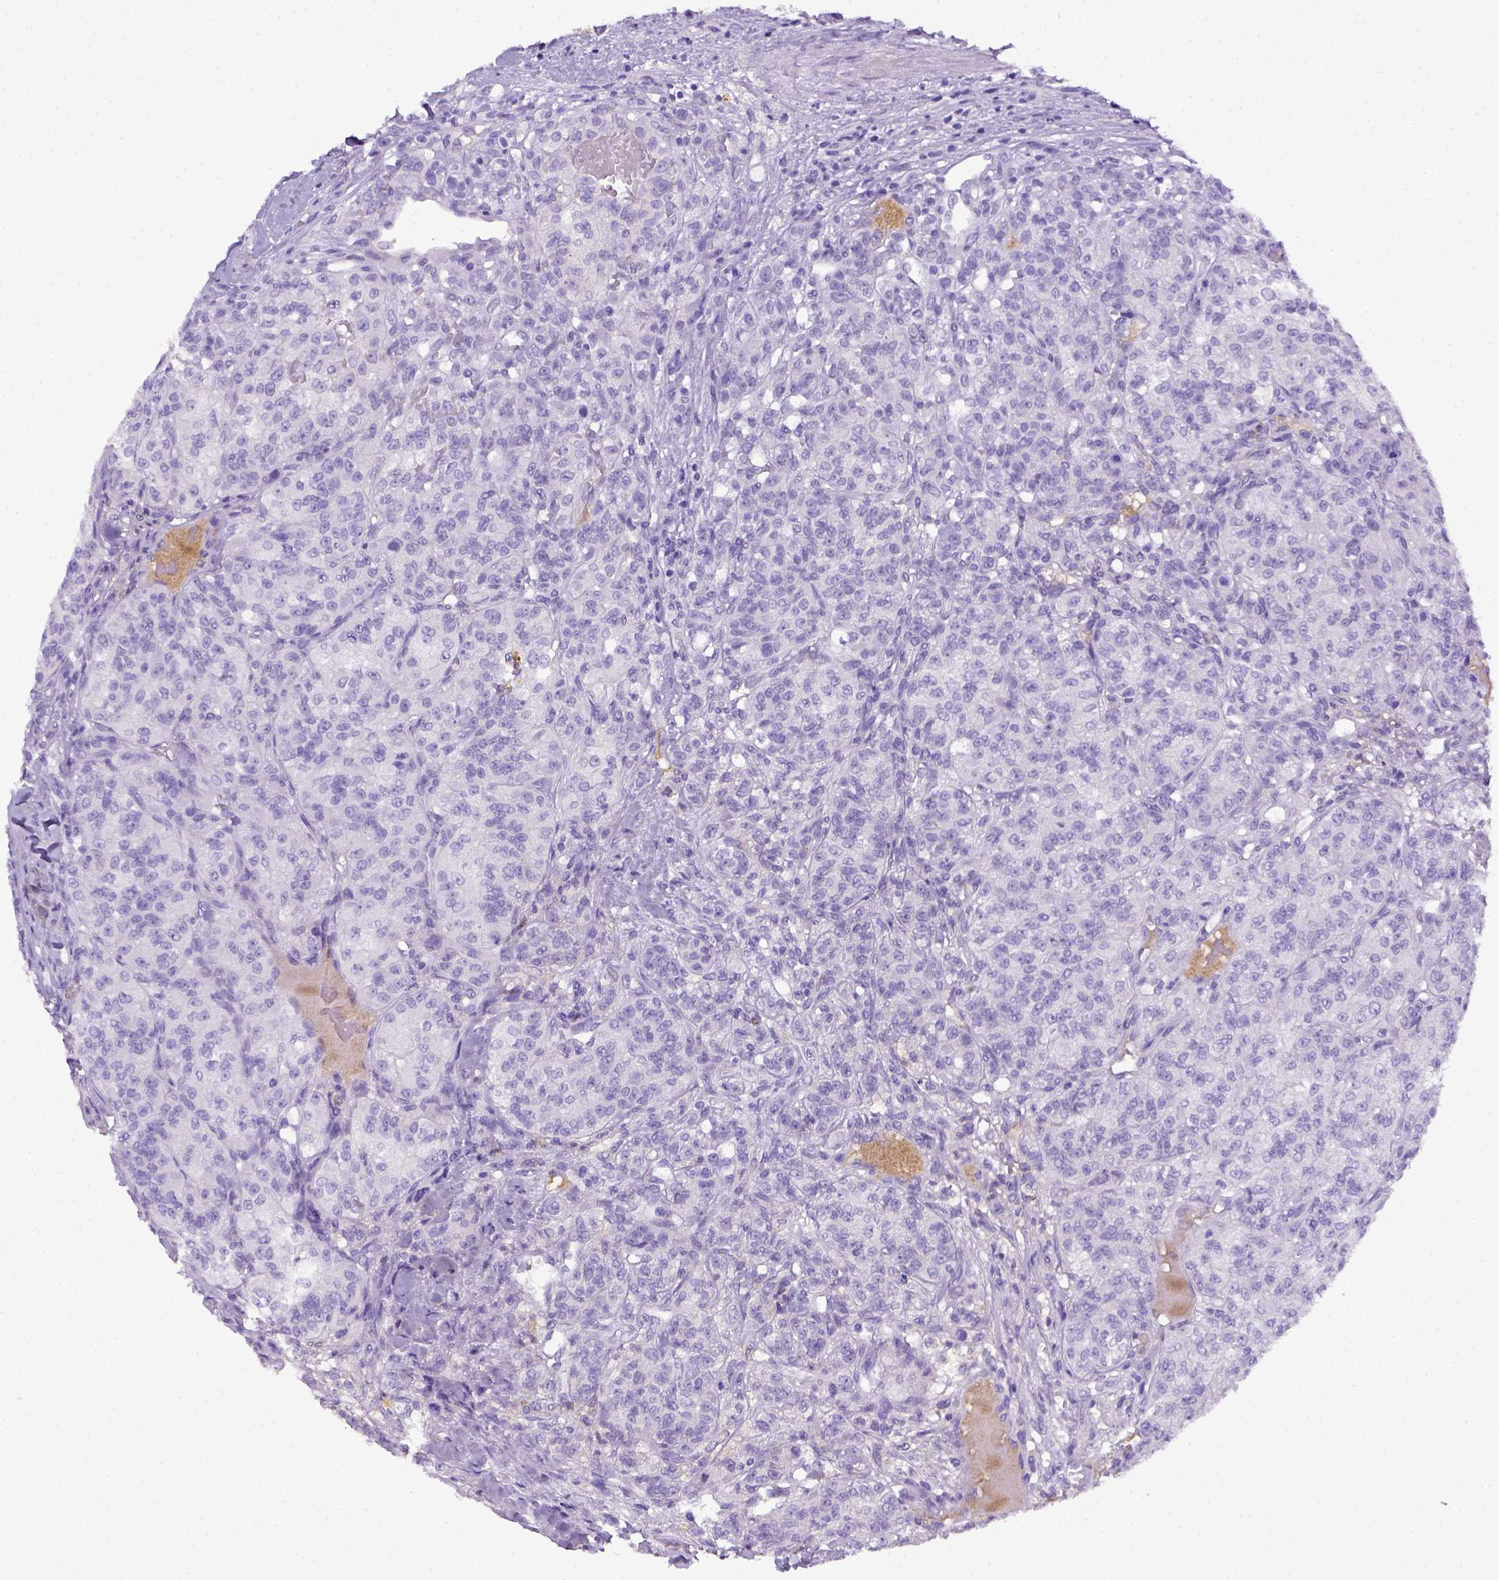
{"staining": {"intensity": "negative", "quantity": "none", "location": "none"}, "tissue": "renal cancer", "cell_type": "Tumor cells", "image_type": "cancer", "snomed": [{"axis": "morphology", "description": "Adenocarcinoma, NOS"}, {"axis": "topography", "description": "Kidney"}], "caption": "The histopathology image exhibits no significant expression in tumor cells of renal cancer.", "gene": "ITIH4", "patient": {"sex": "female", "age": 63}}